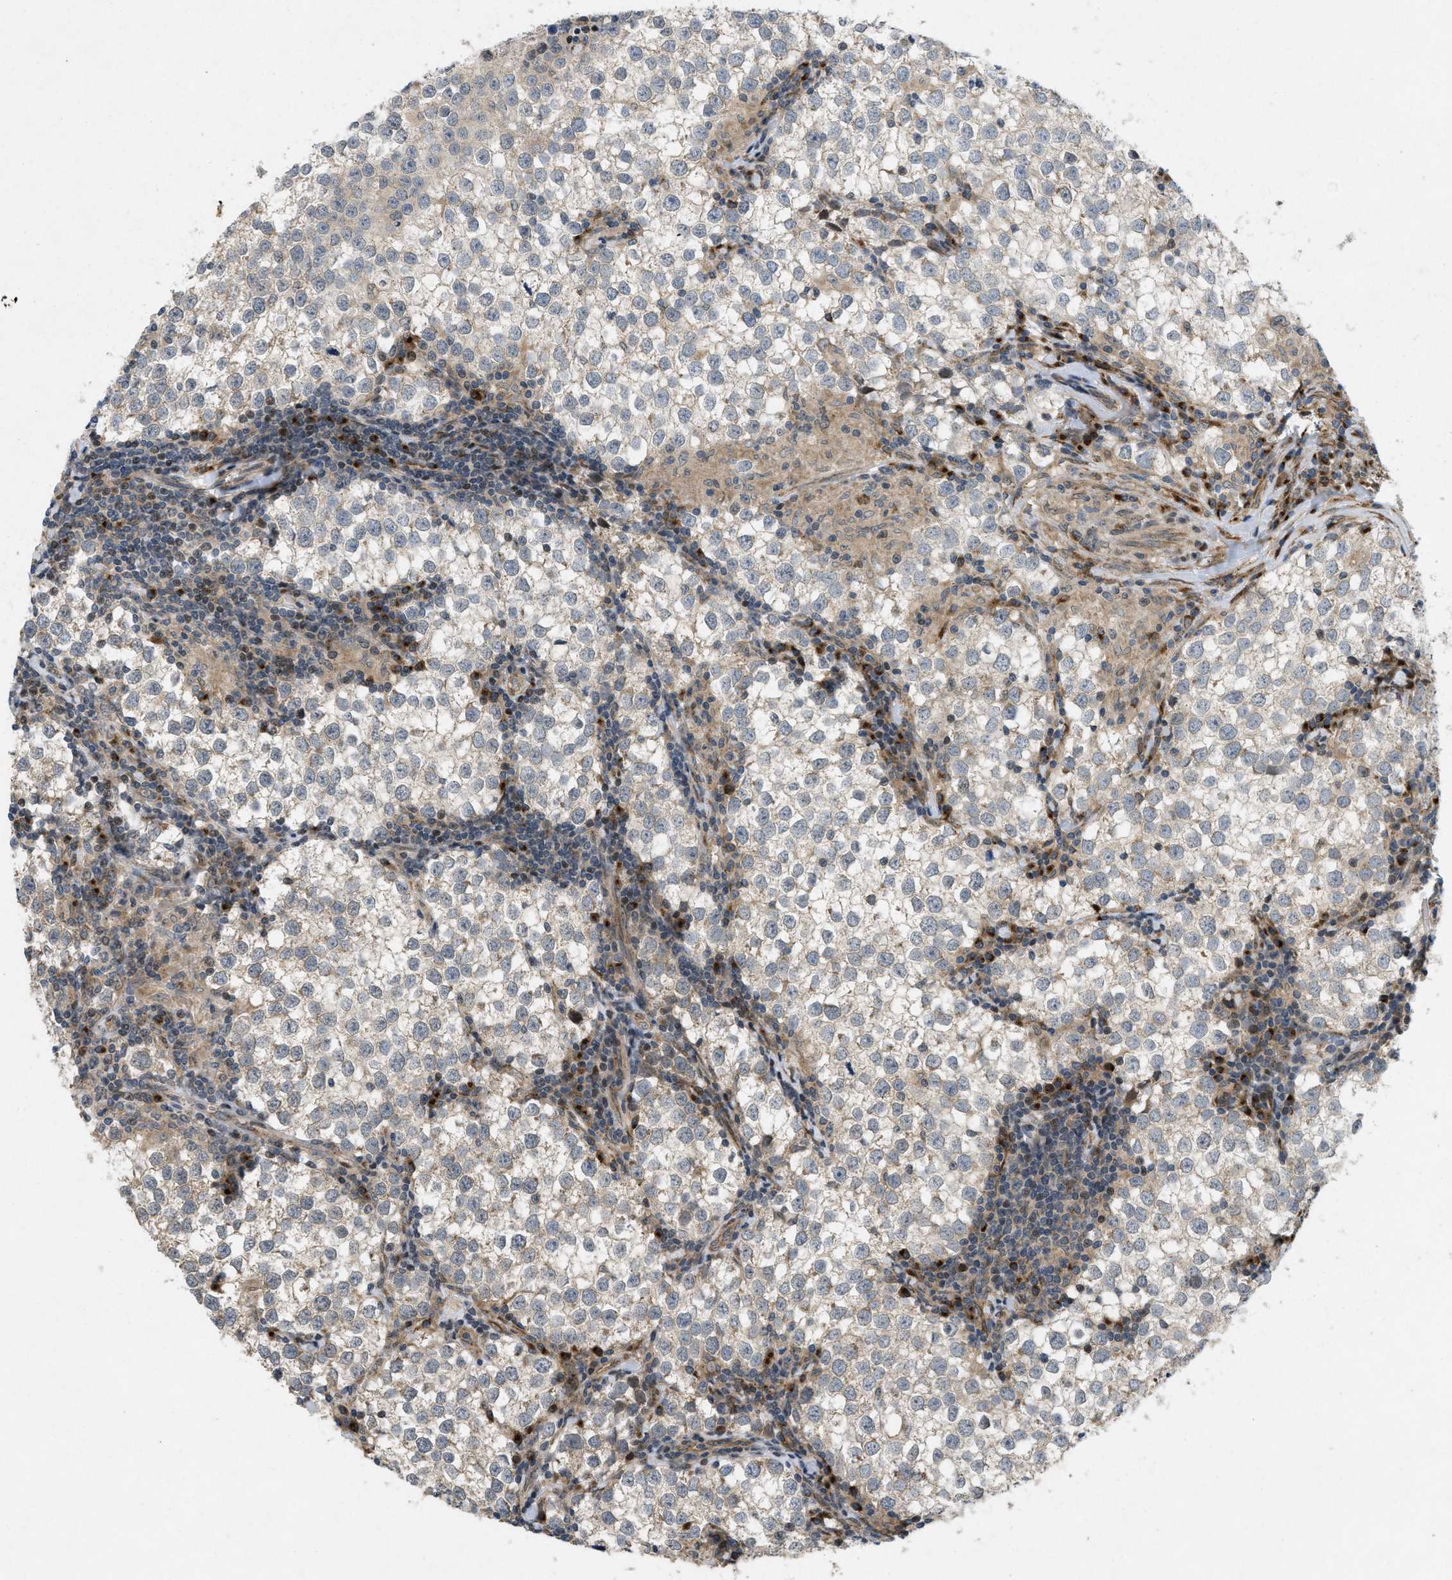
{"staining": {"intensity": "weak", "quantity": "<25%", "location": "cytoplasmic/membranous"}, "tissue": "testis cancer", "cell_type": "Tumor cells", "image_type": "cancer", "snomed": [{"axis": "morphology", "description": "Seminoma, NOS"}, {"axis": "morphology", "description": "Carcinoma, Embryonal, NOS"}, {"axis": "topography", "description": "Testis"}], "caption": "Image shows no significant protein expression in tumor cells of testis cancer (seminoma).", "gene": "IFNLR1", "patient": {"sex": "male", "age": 36}}